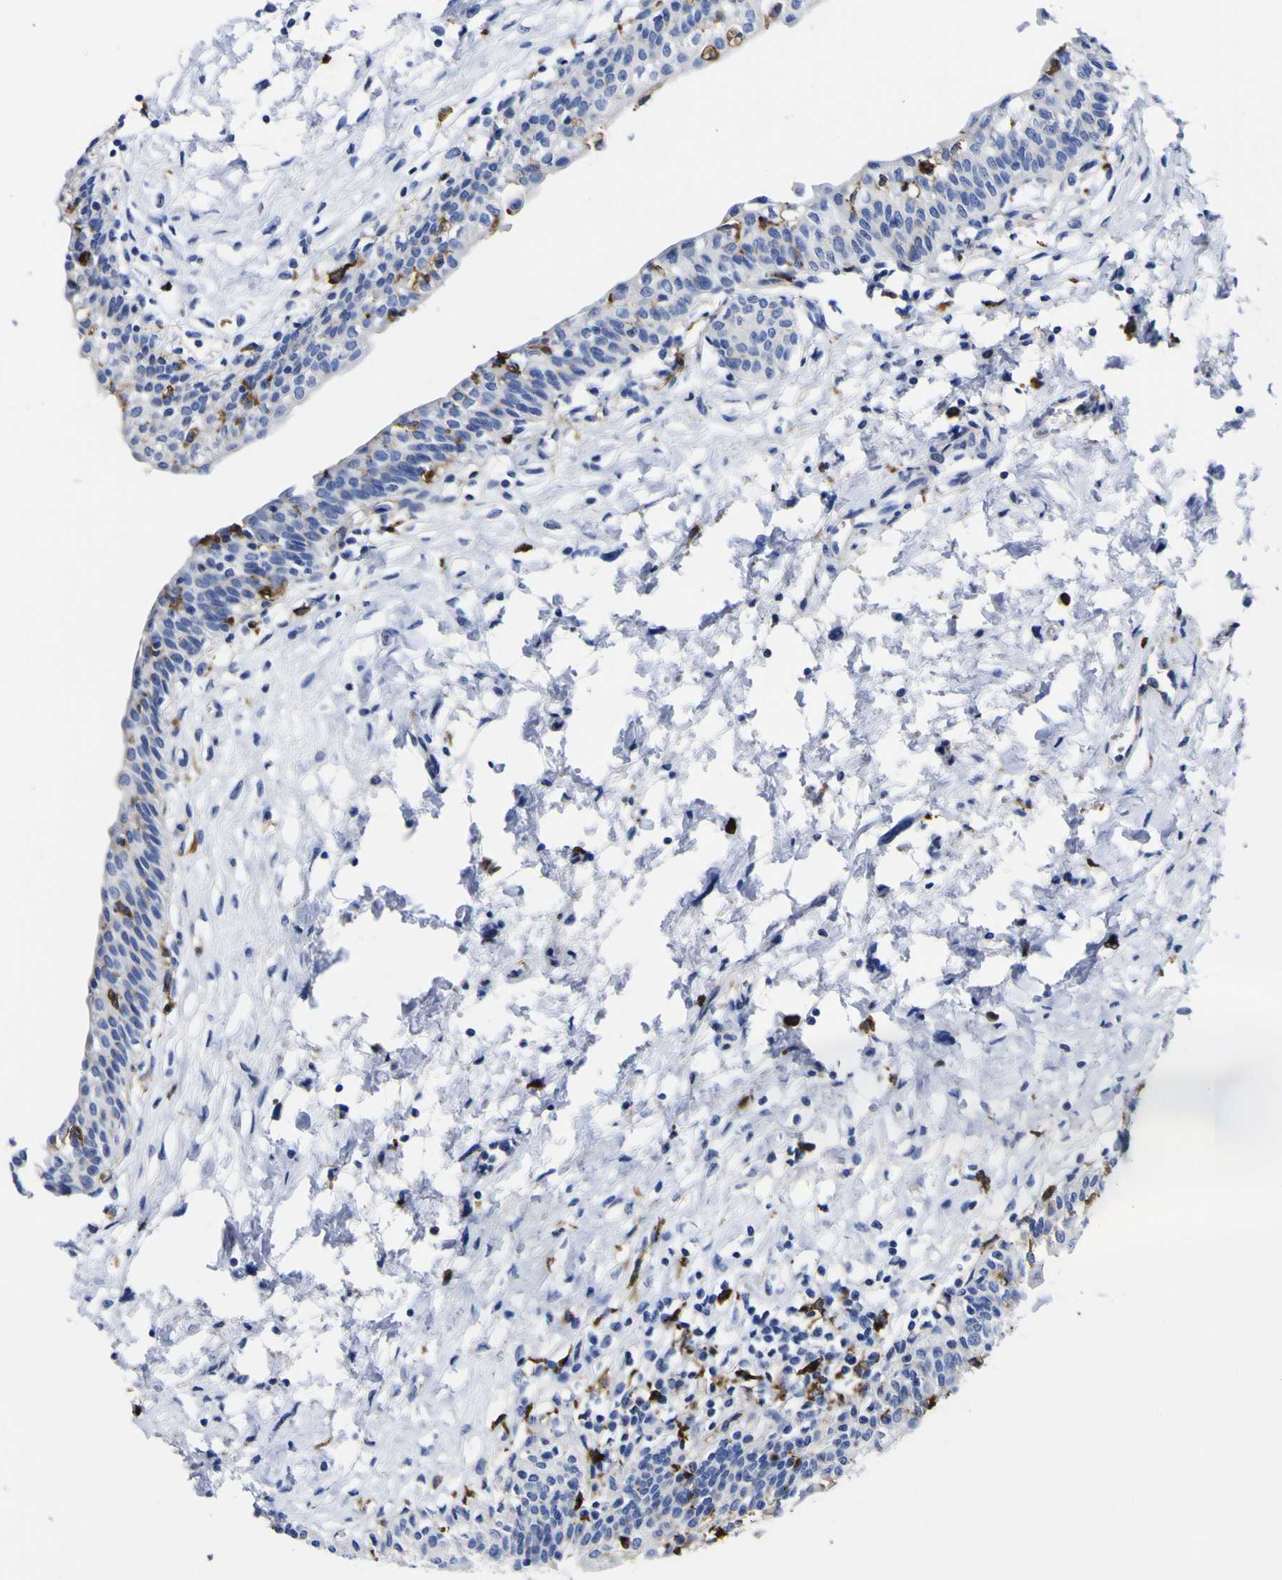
{"staining": {"intensity": "strong", "quantity": "<25%", "location": "cytoplasmic/membranous"}, "tissue": "urinary bladder", "cell_type": "Urothelial cells", "image_type": "normal", "snomed": [{"axis": "morphology", "description": "Normal tissue, NOS"}, {"axis": "topography", "description": "Urinary bladder"}], "caption": "Unremarkable urinary bladder demonstrates strong cytoplasmic/membranous staining in about <25% of urothelial cells Immunohistochemistry (ihc) stains the protein of interest in brown and the nuclei are stained blue..", "gene": "HLA", "patient": {"sex": "male", "age": 55}}